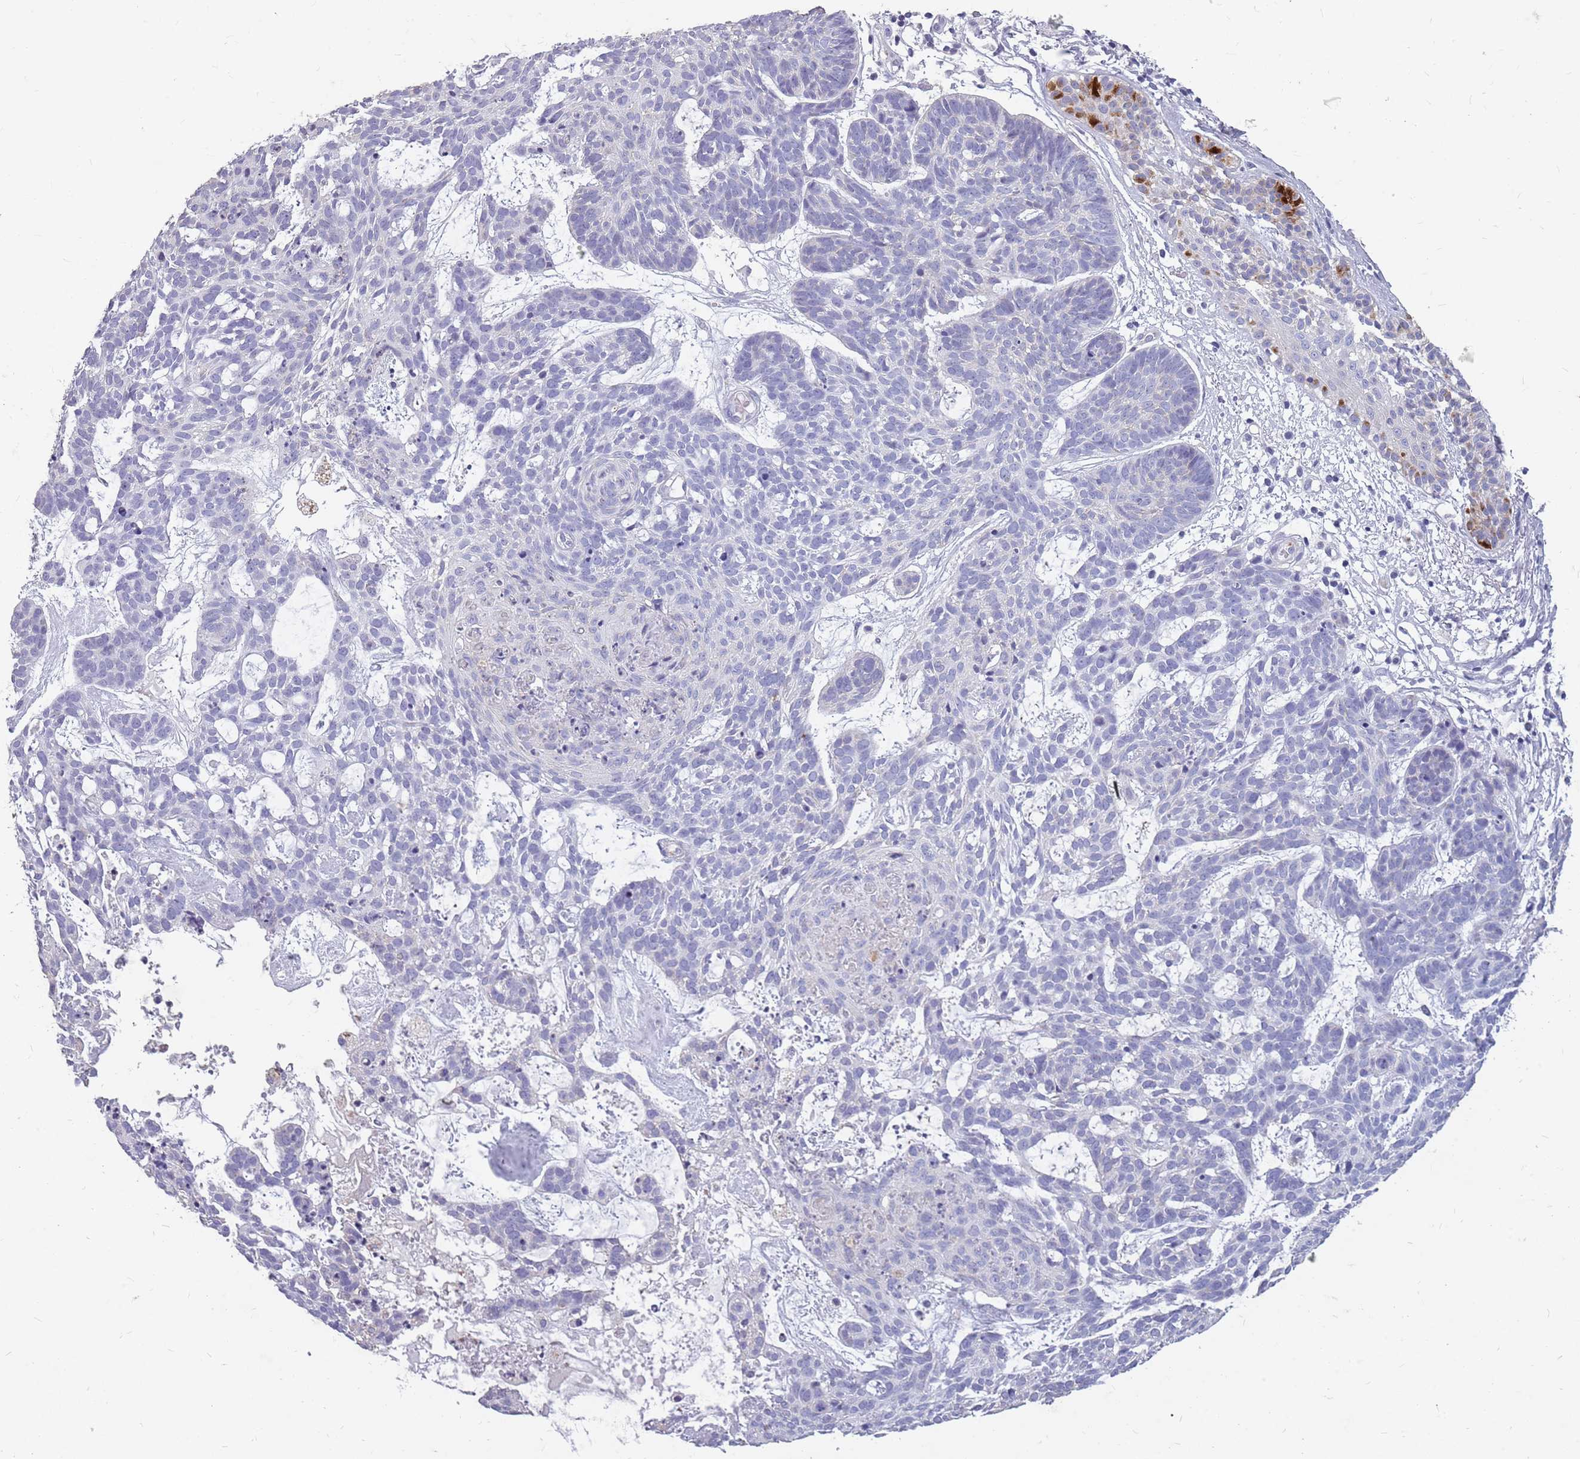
{"staining": {"intensity": "negative", "quantity": "none", "location": "none"}, "tissue": "skin cancer", "cell_type": "Tumor cells", "image_type": "cancer", "snomed": [{"axis": "morphology", "description": "Basal cell carcinoma"}, {"axis": "topography", "description": "Skin"}], "caption": "DAB immunohistochemical staining of human skin basal cell carcinoma reveals no significant positivity in tumor cells.", "gene": "NEK6", "patient": {"sex": "female", "age": 89}}